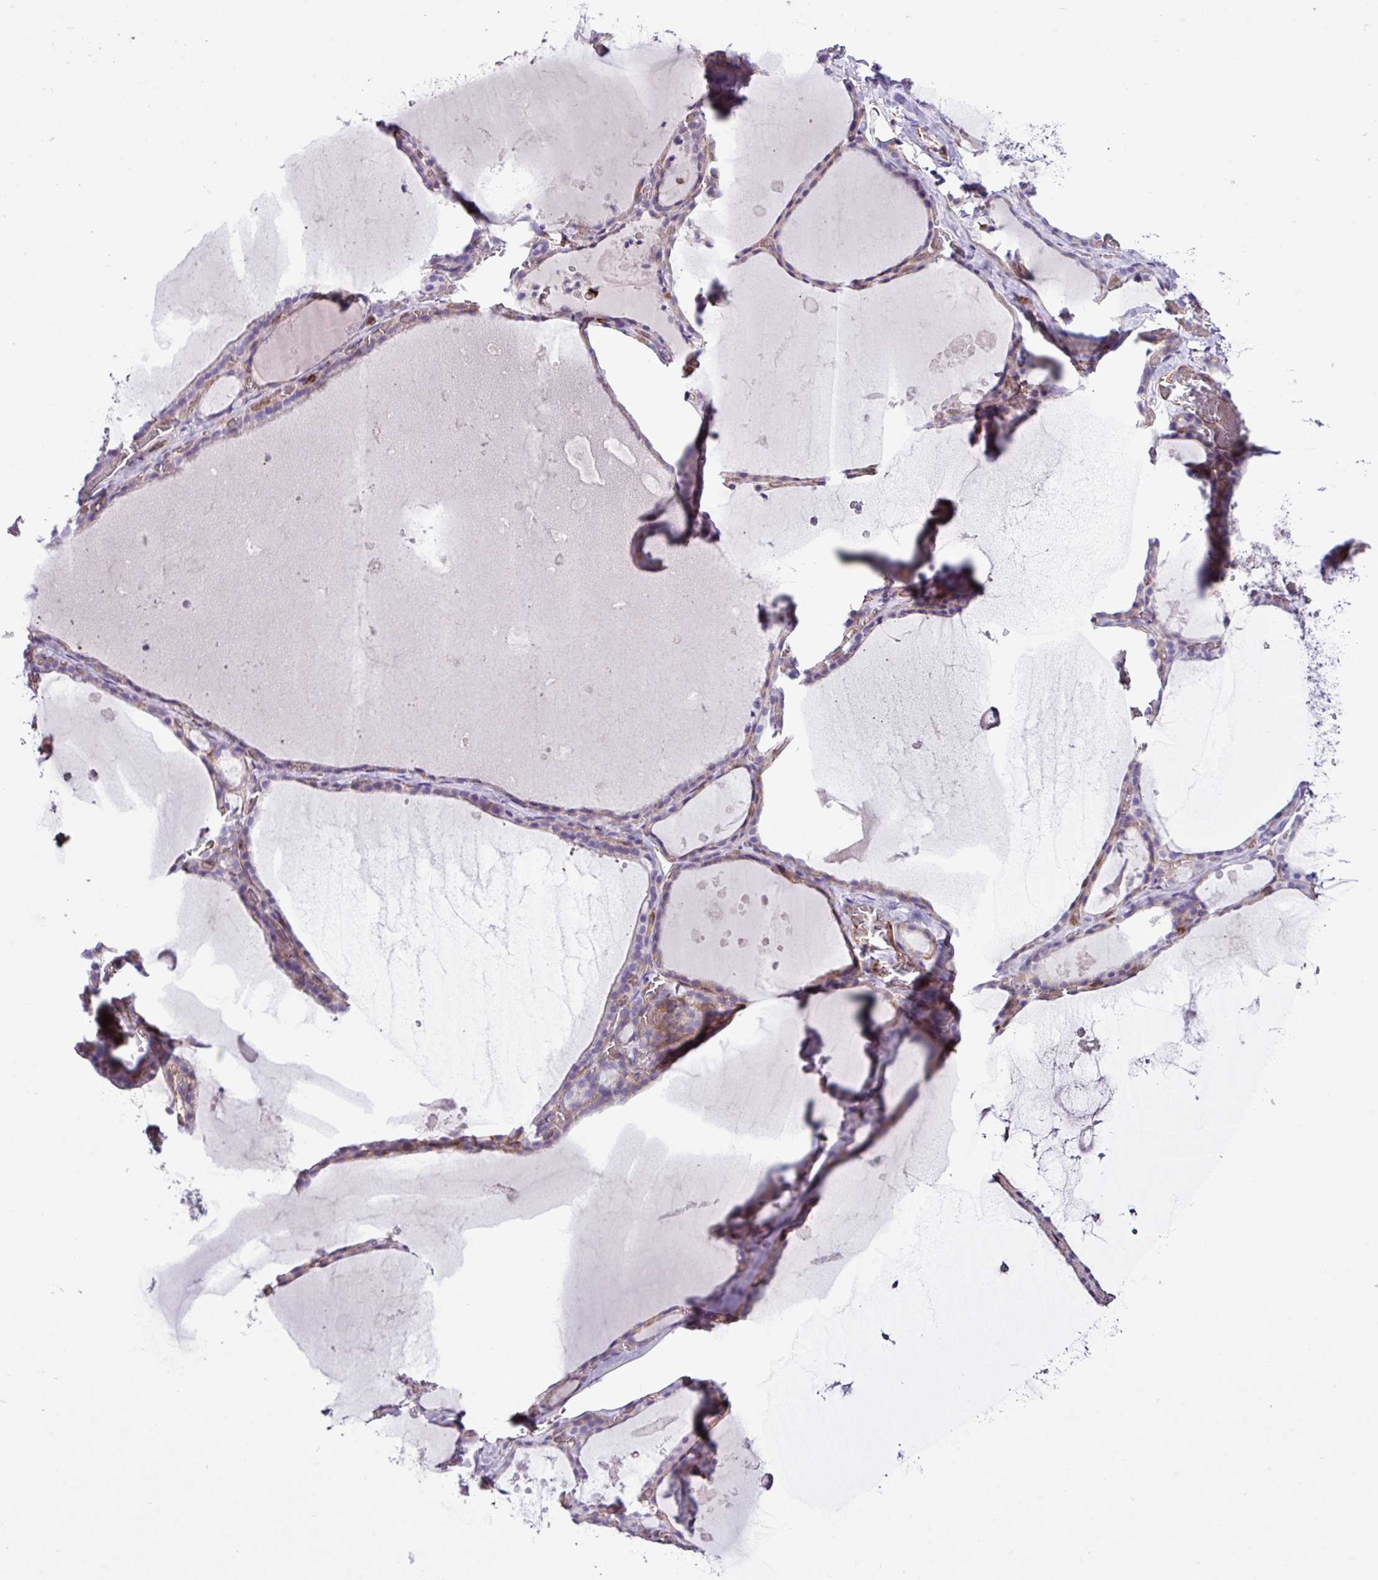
{"staining": {"intensity": "weak", "quantity": "25%-75%", "location": "cytoplasmic/membranous"}, "tissue": "thyroid gland", "cell_type": "Glandular cells", "image_type": "normal", "snomed": [{"axis": "morphology", "description": "Normal tissue, NOS"}, {"axis": "topography", "description": "Thyroid gland"}], "caption": "Protein analysis of benign thyroid gland reveals weak cytoplasmic/membranous staining in approximately 25%-75% of glandular cells.", "gene": "EME2", "patient": {"sex": "male", "age": 56}}